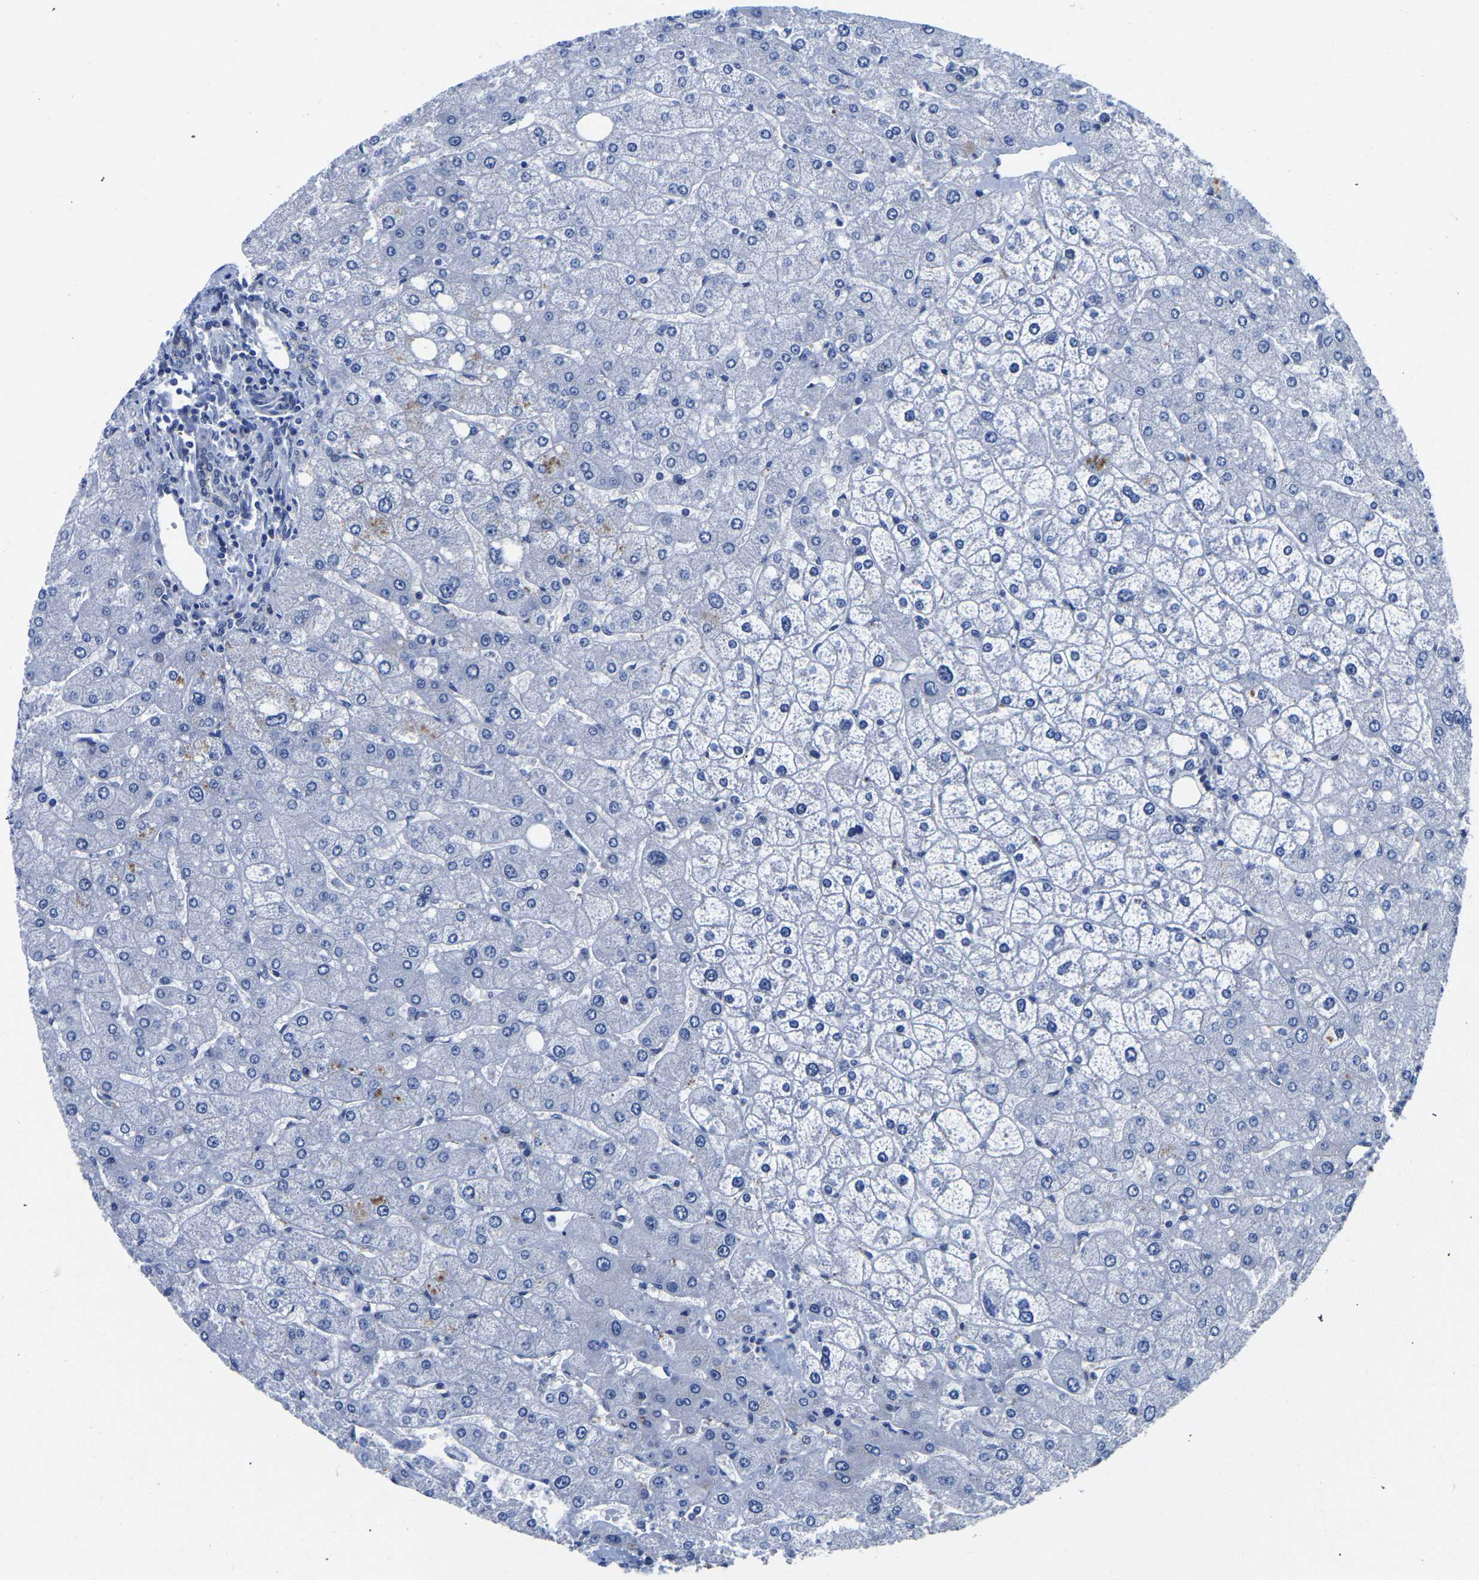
{"staining": {"intensity": "negative", "quantity": "none", "location": "none"}, "tissue": "liver", "cell_type": "Cholangiocytes", "image_type": "normal", "snomed": [{"axis": "morphology", "description": "Normal tissue, NOS"}, {"axis": "topography", "description": "Liver"}], "caption": "The immunohistochemistry histopathology image has no significant expression in cholangiocytes of liver. Brightfield microscopy of immunohistochemistry (IHC) stained with DAB (3,3'-diaminobenzidine) (brown) and hematoxylin (blue), captured at high magnification.", "gene": "TFG", "patient": {"sex": "male", "age": 55}}